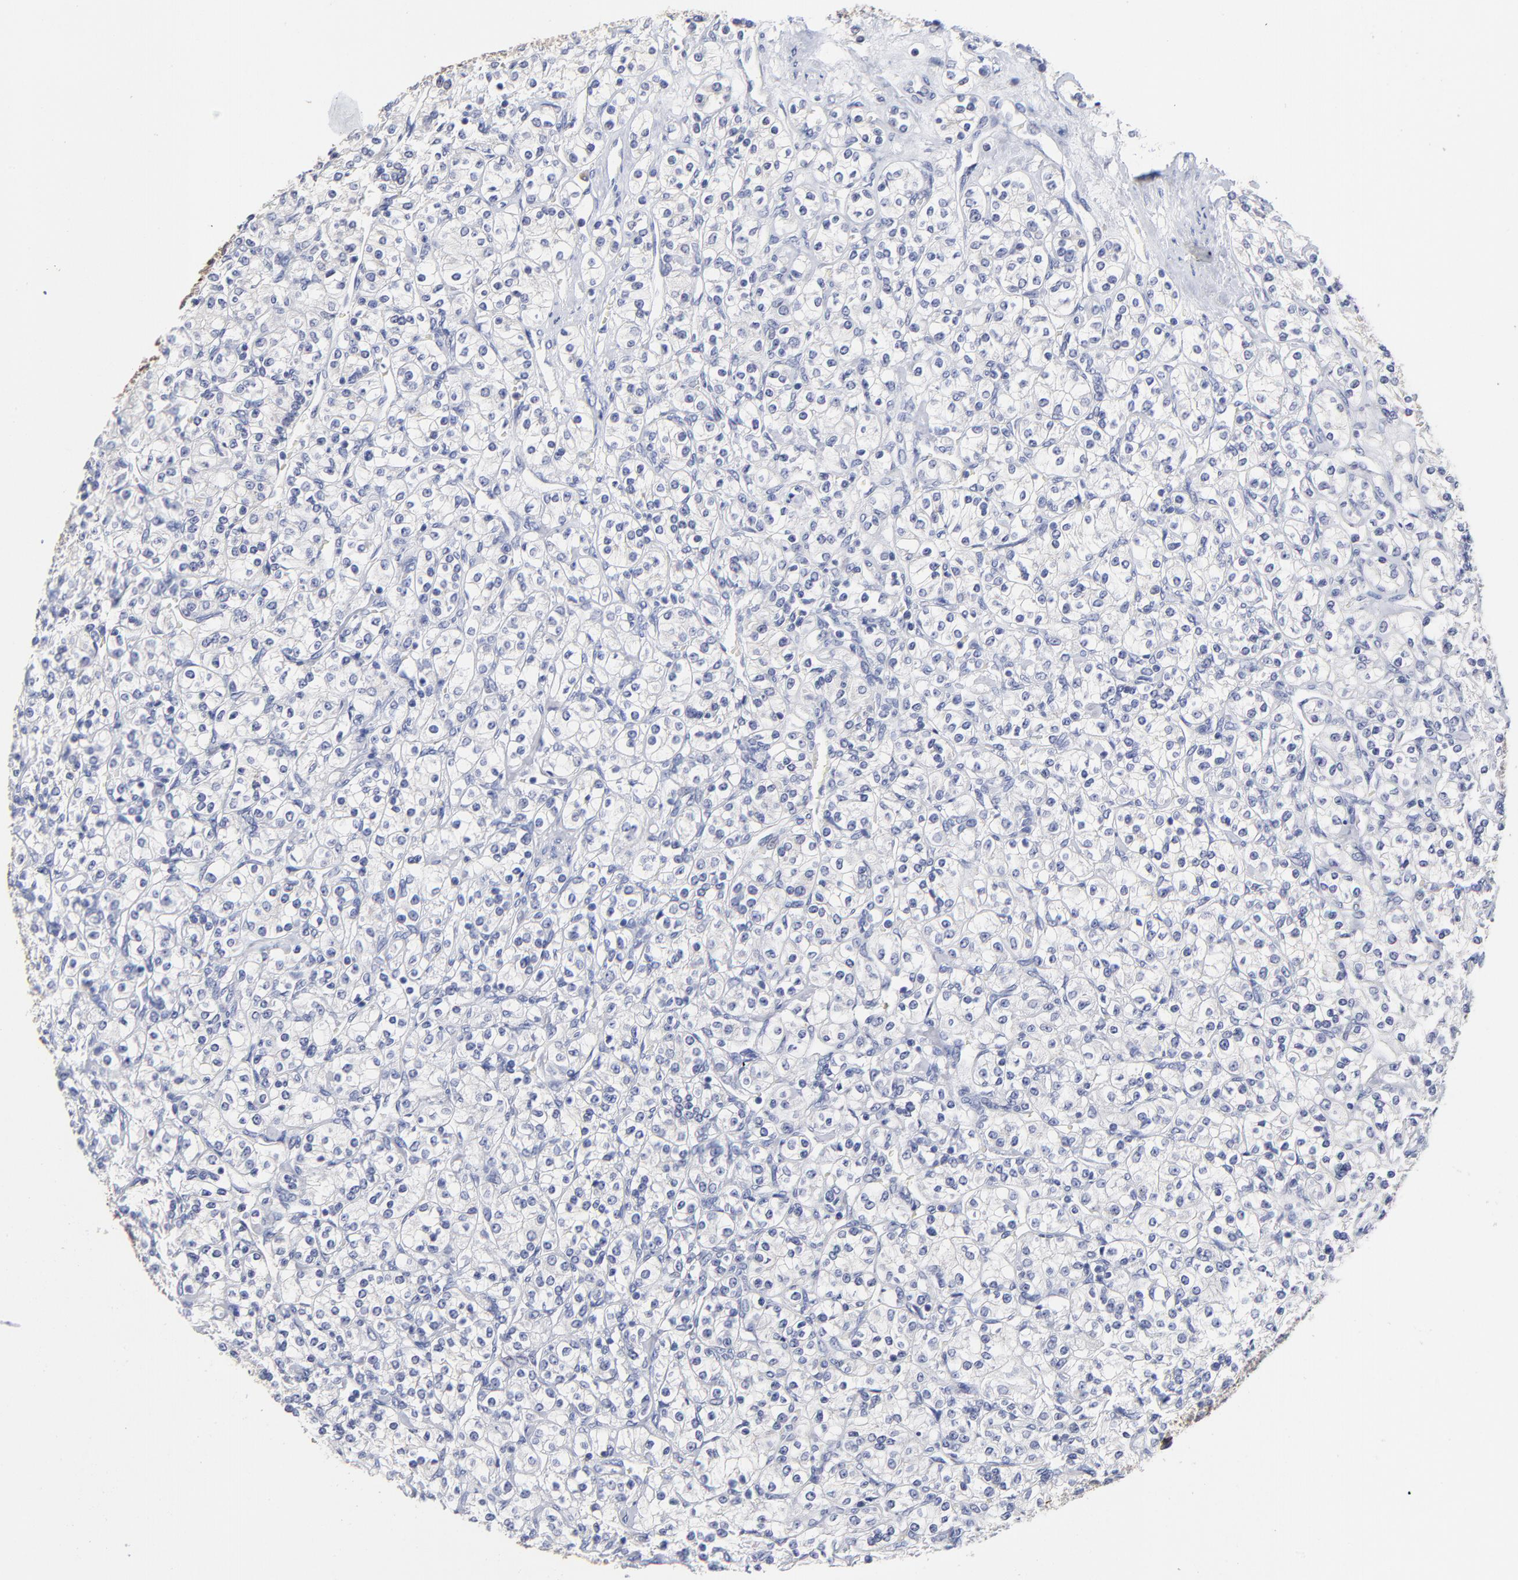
{"staining": {"intensity": "negative", "quantity": "none", "location": "none"}, "tissue": "renal cancer", "cell_type": "Tumor cells", "image_type": "cancer", "snomed": [{"axis": "morphology", "description": "Adenocarcinoma, NOS"}, {"axis": "topography", "description": "Kidney"}], "caption": "Immunohistochemical staining of renal cancer (adenocarcinoma) exhibits no significant positivity in tumor cells.", "gene": "CXADR", "patient": {"sex": "male", "age": 77}}